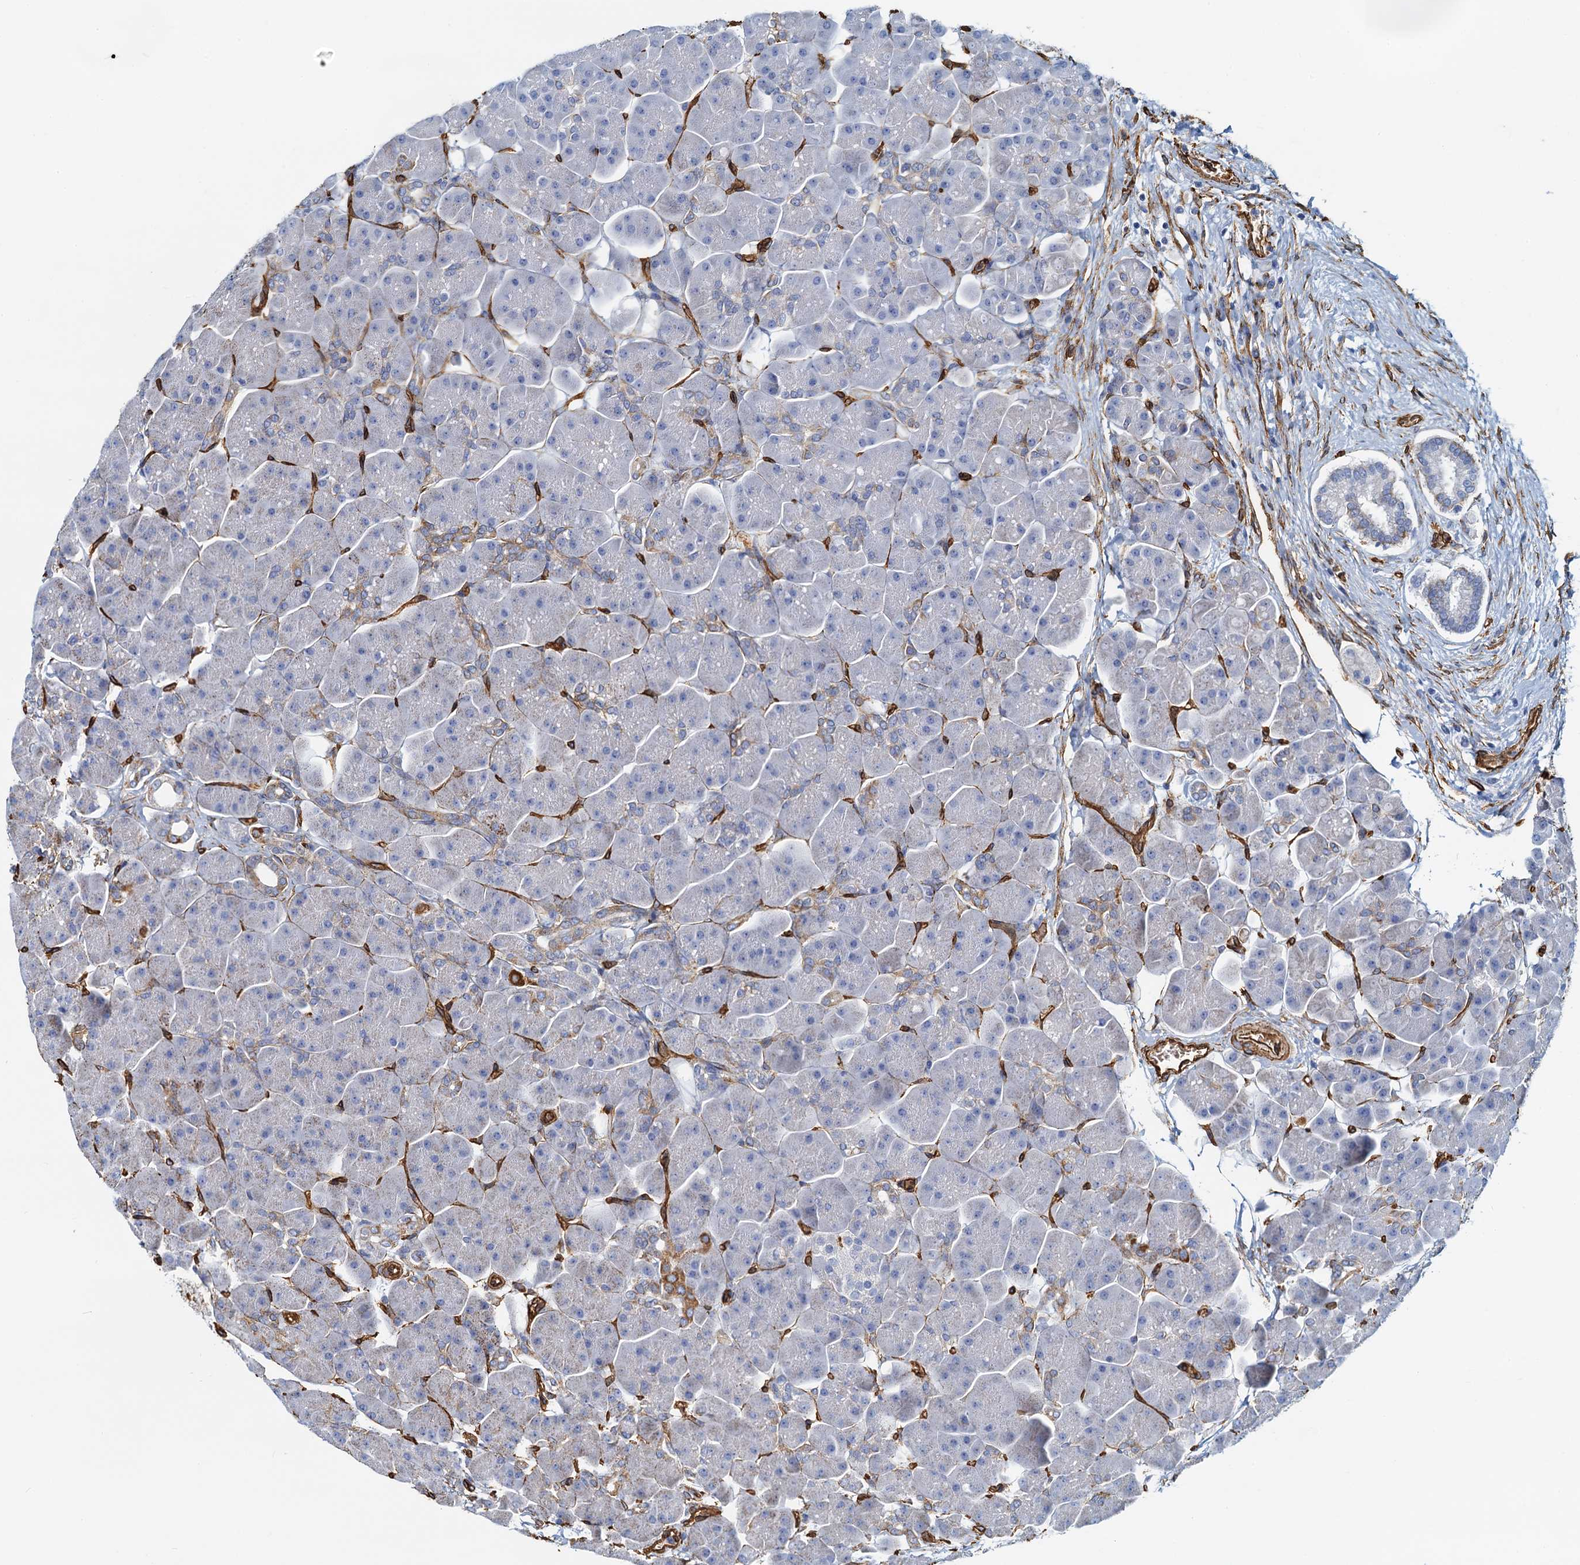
{"staining": {"intensity": "moderate", "quantity": "<25%", "location": "cytoplasmic/membranous"}, "tissue": "pancreas", "cell_type": "Exocrine glandular cells", "image_type": "normal", "snomed": [{"axis": "morphology", "description": "Normal tissue, NOS"}, {"axis": "topography", "description": "Pancreas"}], "caption": "A brown stain shows moderate cytoplasmic/membranous staining of a protein in exocrine glandular cells of unremarkable human pancreas.", "gene": "DGKG", "patient": {"sex": "male", "age": 66}}